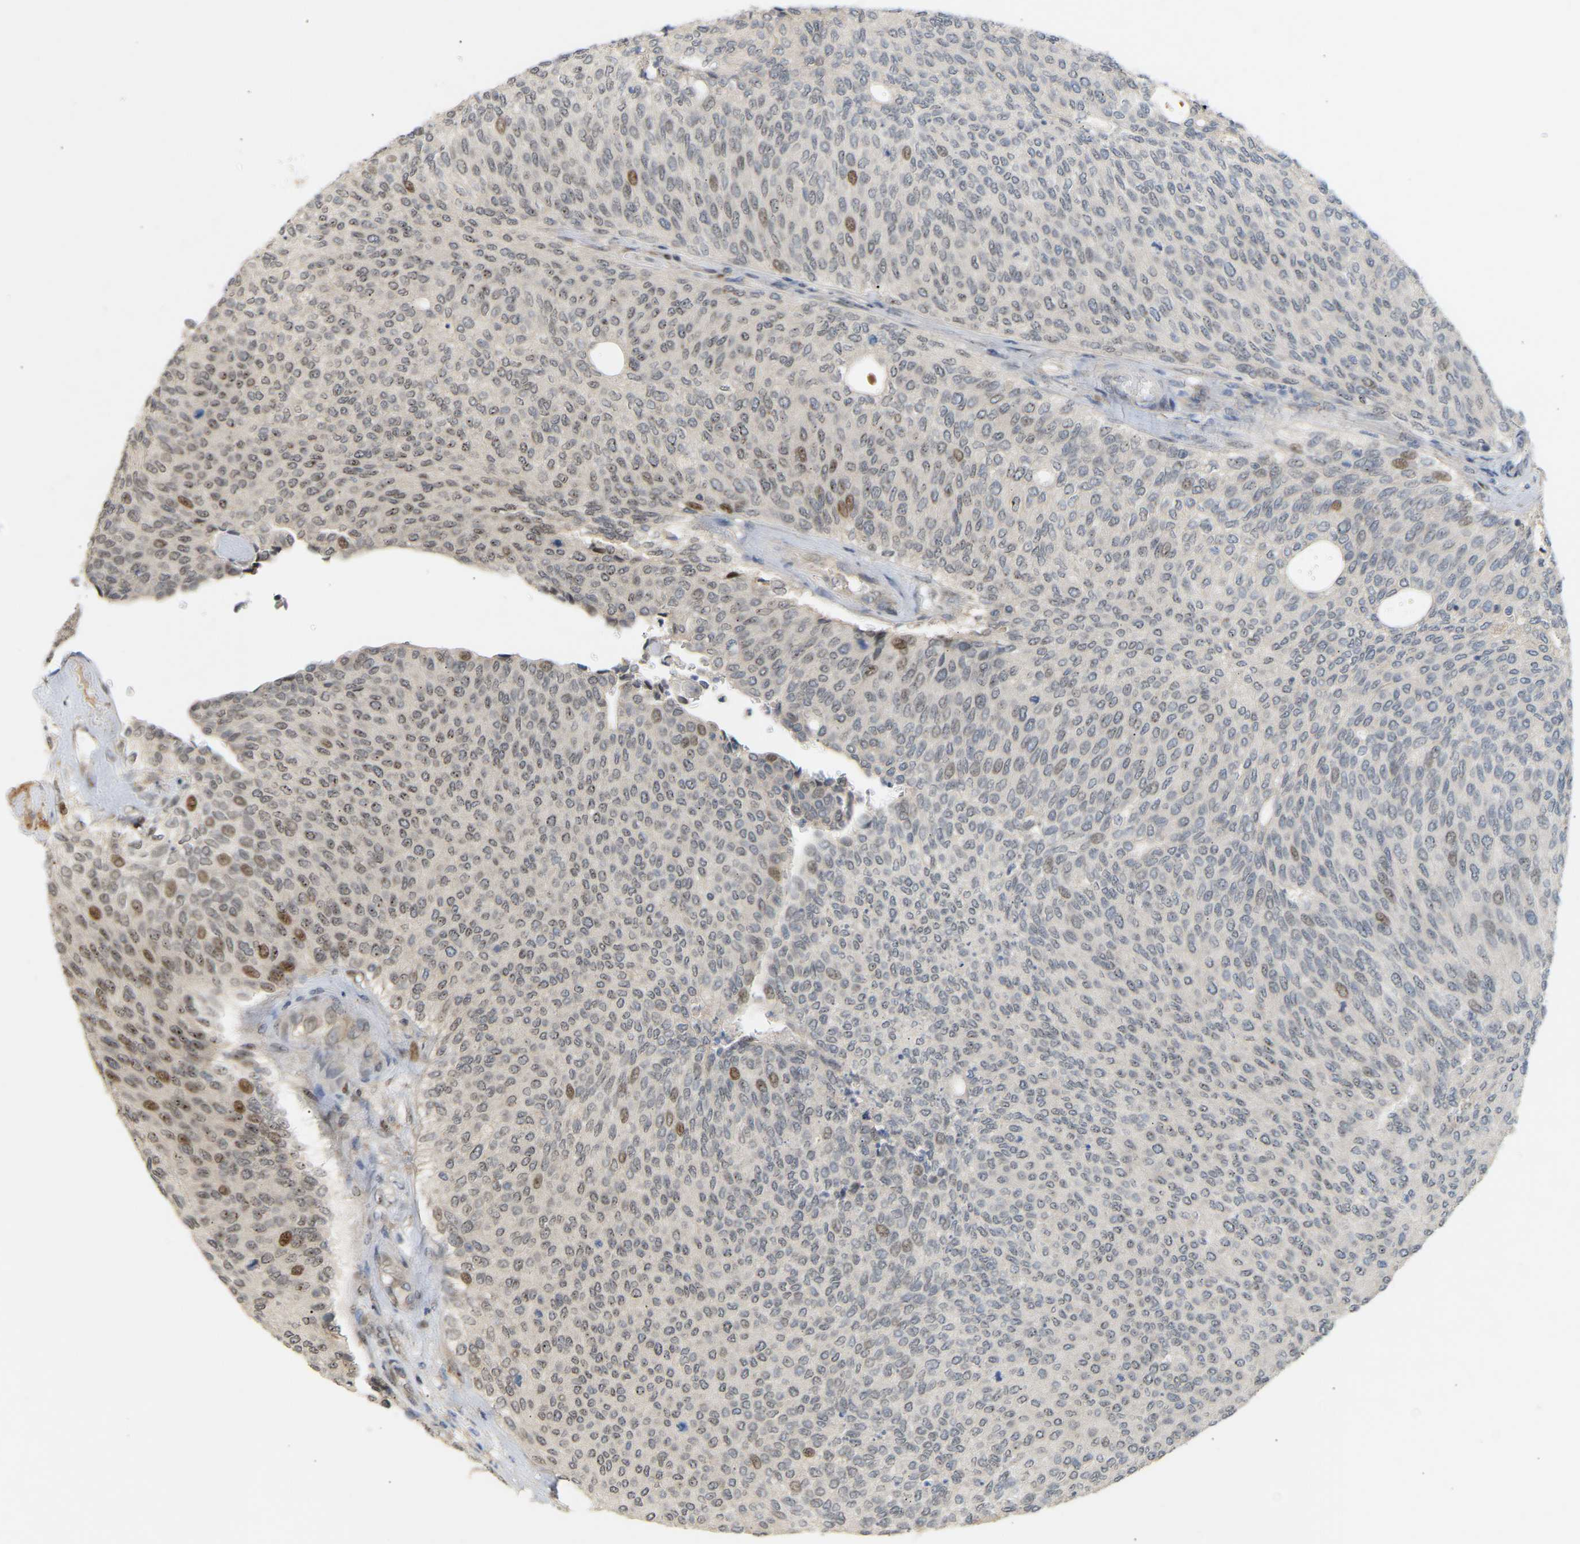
{"staining": {"intensity": "moderate", "quantity": "<25%", "location": "nuclear"}, "tissue": "urothelial cancer", "cell_type": "Tumor cells", "image_type": "cancer", "snomed": [{"axis": "morphology", "description": "Urothelial carcinoma, Low grade"}, {"axis": "topography", "description": "Urinary bladder"}], "caption": "A brown stain labels moderate nuclear staining of a protein in human urothelial cancer tumor cells.", "gene": "PTPN4", "patient": {"sex": "female", "age": 79}}